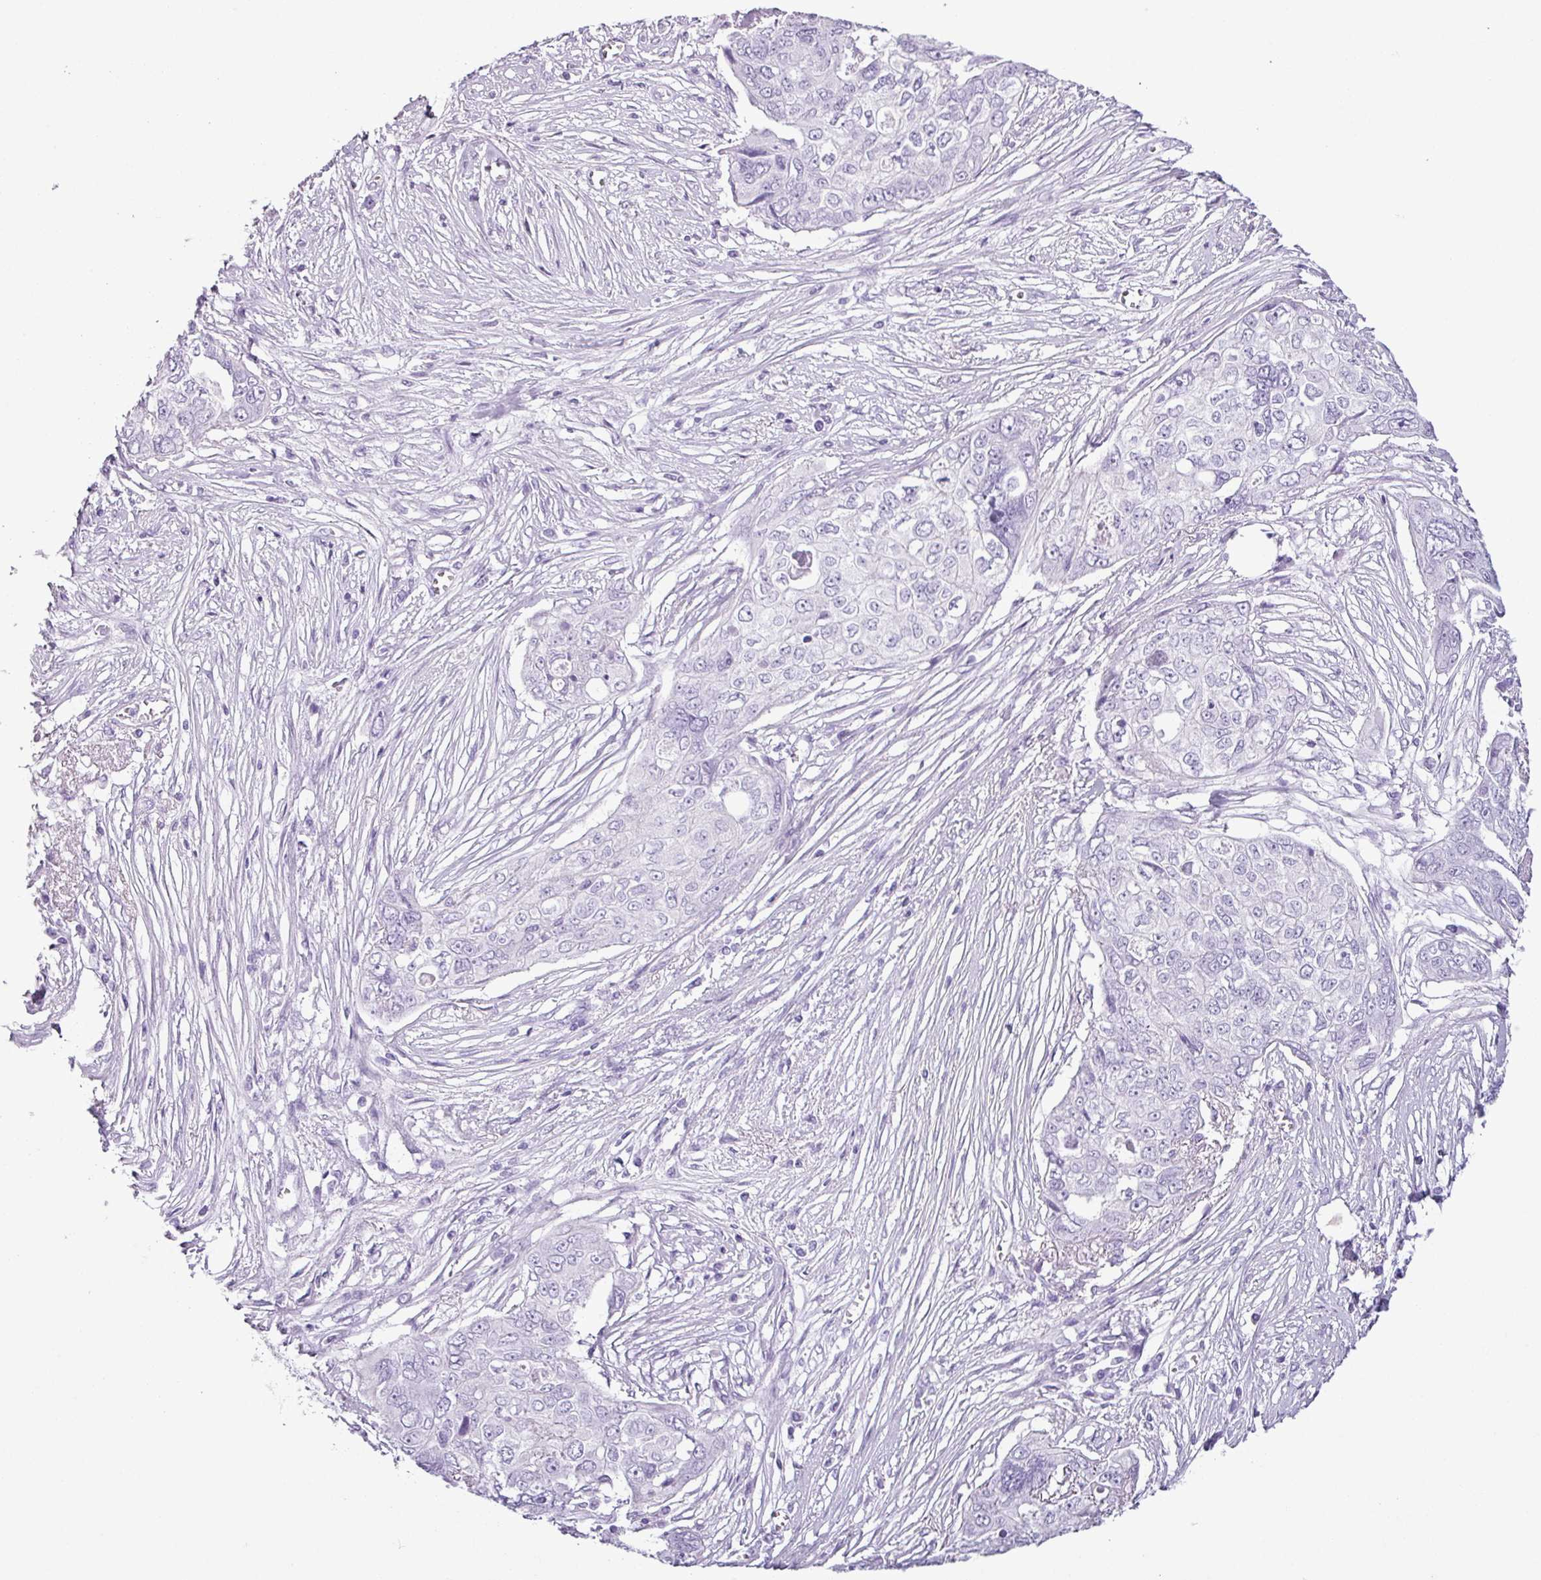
{"staining": {"intensity": "negative", "quantity": "none", "location": "none"}, "tissue": "ovarian cancer", "cell_type": "Tumor cells", "image_type": "cancer", "snomed": [{"axis": "morphology", "description": "Carcinoma, endometroid"}, {"axis": "topography", "description": "Ovary"}], "caption": "Immunohistochemistry of human endometroid carcinoma (ovarian) demonstrates no staining in tumor cells.", "gene": "SCT", "patient": {"sex": "female", "age": 70}}